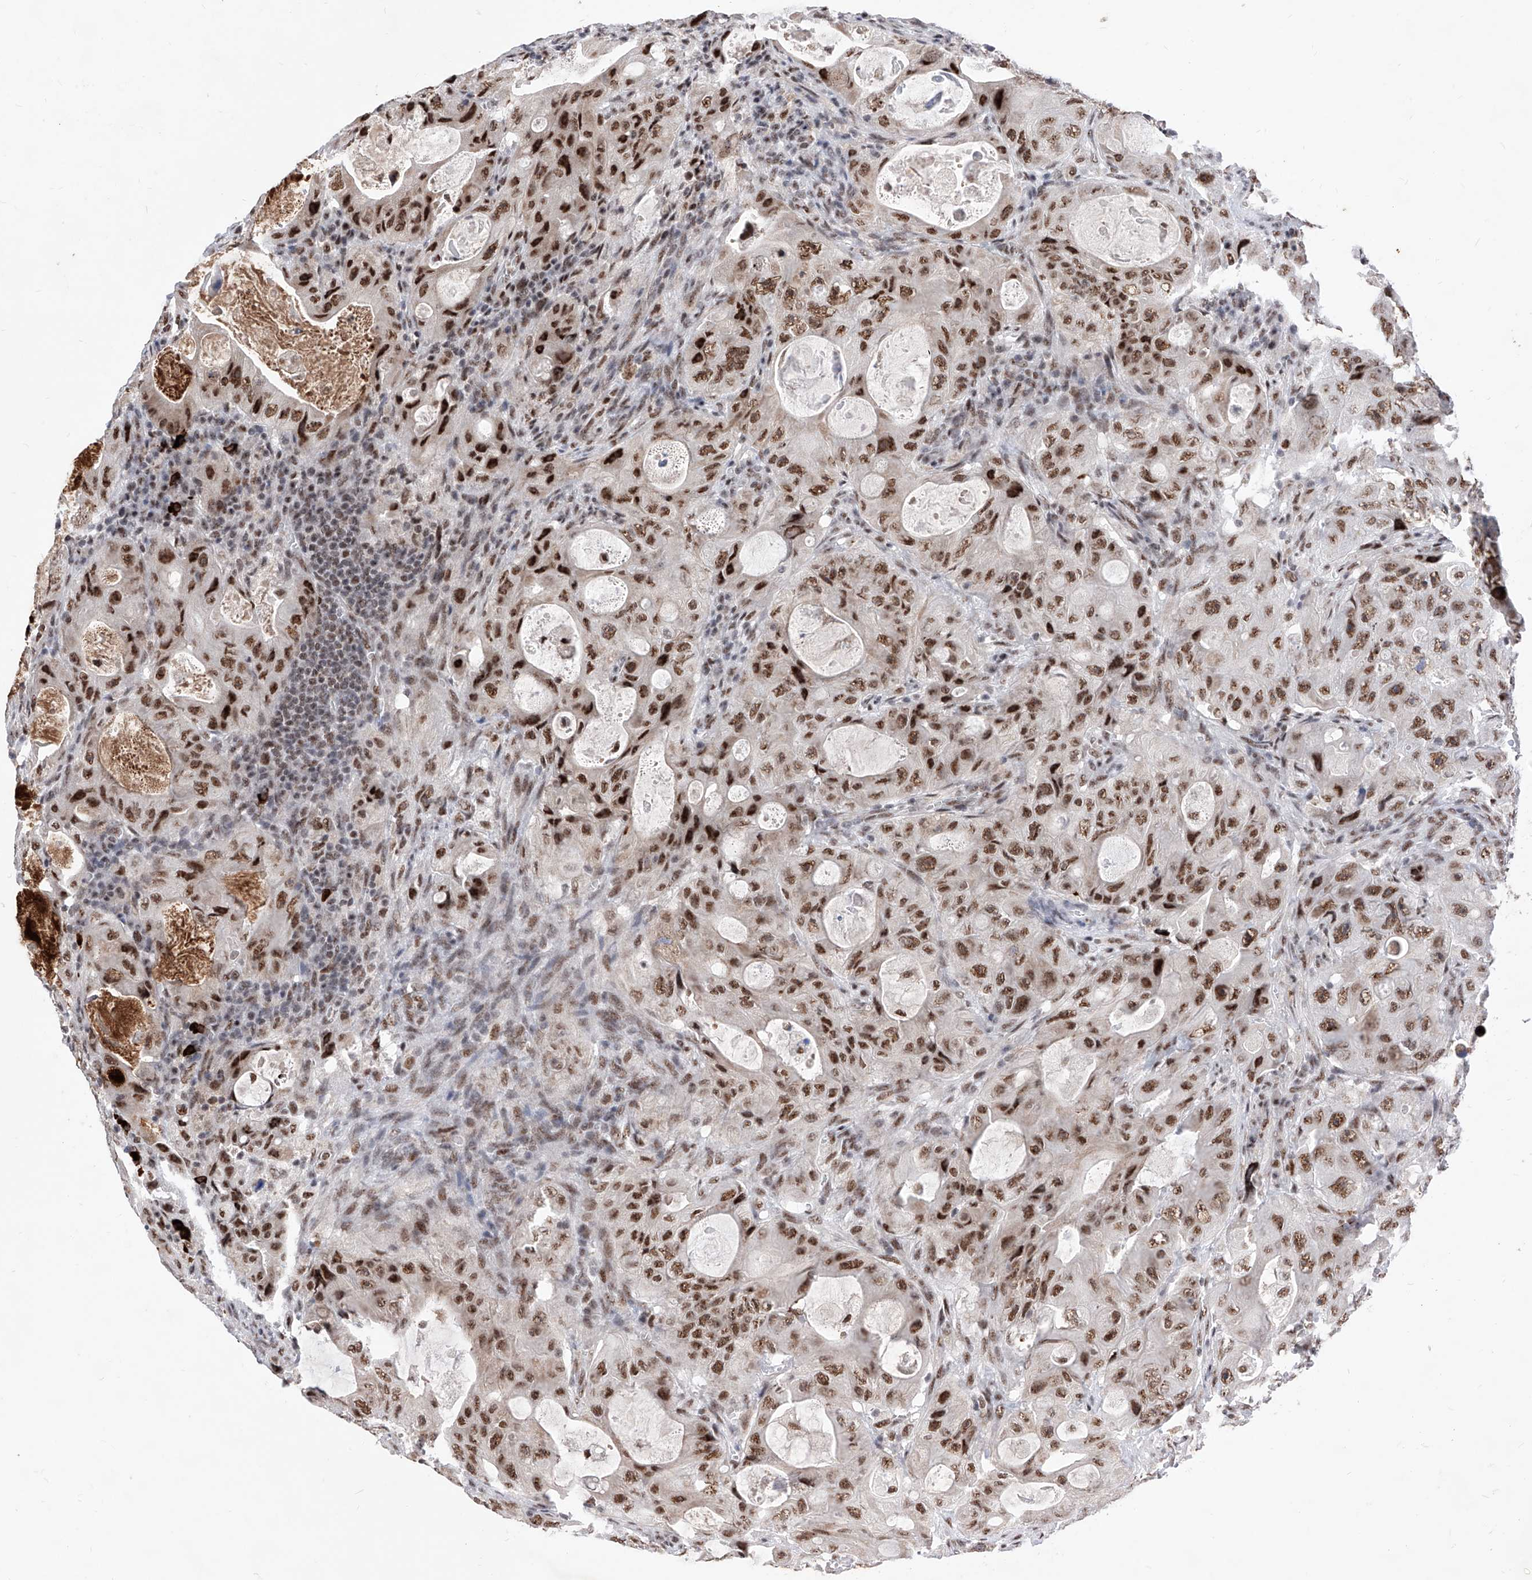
{"staining": {"intensity": "strong", "quantity": ">75%", "location": "nuclear"}, "tissue": "colorectal cancer", "cell_type": "Tumor cells", "image_type": "cancer", "snomed": [{"axis": "morphology", "description": "Adenocarcinoma, NOS"}, {"axis": "topography", "description": "Colon"}], "caption": "This is an image of immunohistochemistry (IHC) staining of adenocarcinoma (colorectal), which shows strong staining in the nuclear of tumor cells.", "gene": "PHF5A", "patient": {"sex": "female", "age": 46}}